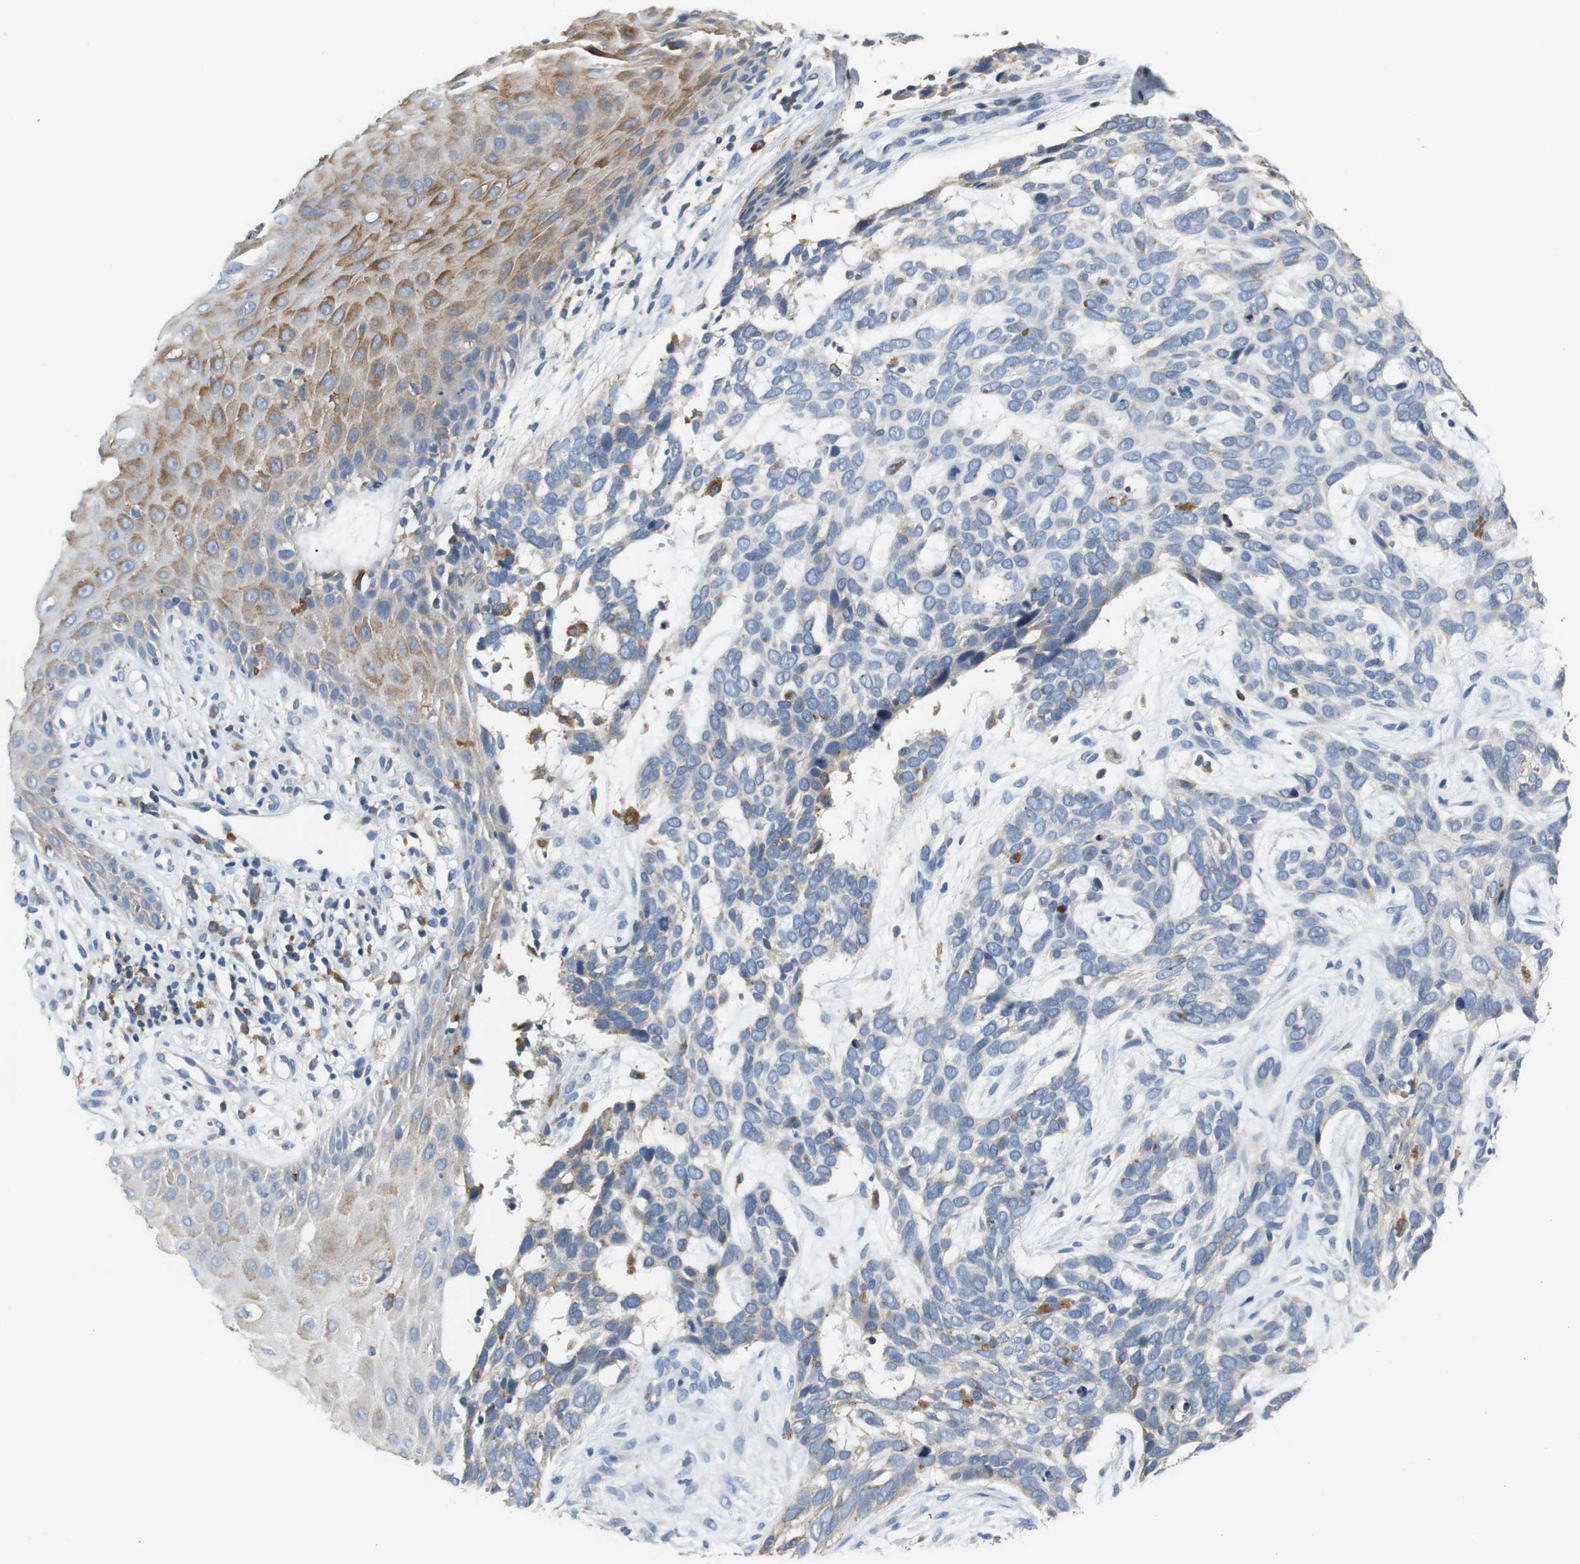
{"staining": {"intensity": "moderate", "quantity": "<25%", "location": "cytoplasmic/membranous"}, "tissue": "skin cancer", "cell_type": "Tumor cells", "image_type": "cancer", "snomed": [{"axis": "morphology", "description": "Basal cell carcinoma"}, {"axis": "topography", "description": "Skin"}], "caption": "Brown immunohistochemical staining in skin cancer (basal cell carcinoma) shows moderate cytoplasmic/membranous expression in approximately <25% of tumor cells.", "gene": "VAMP8", "patient": {"sex": "male", "age": 87}}